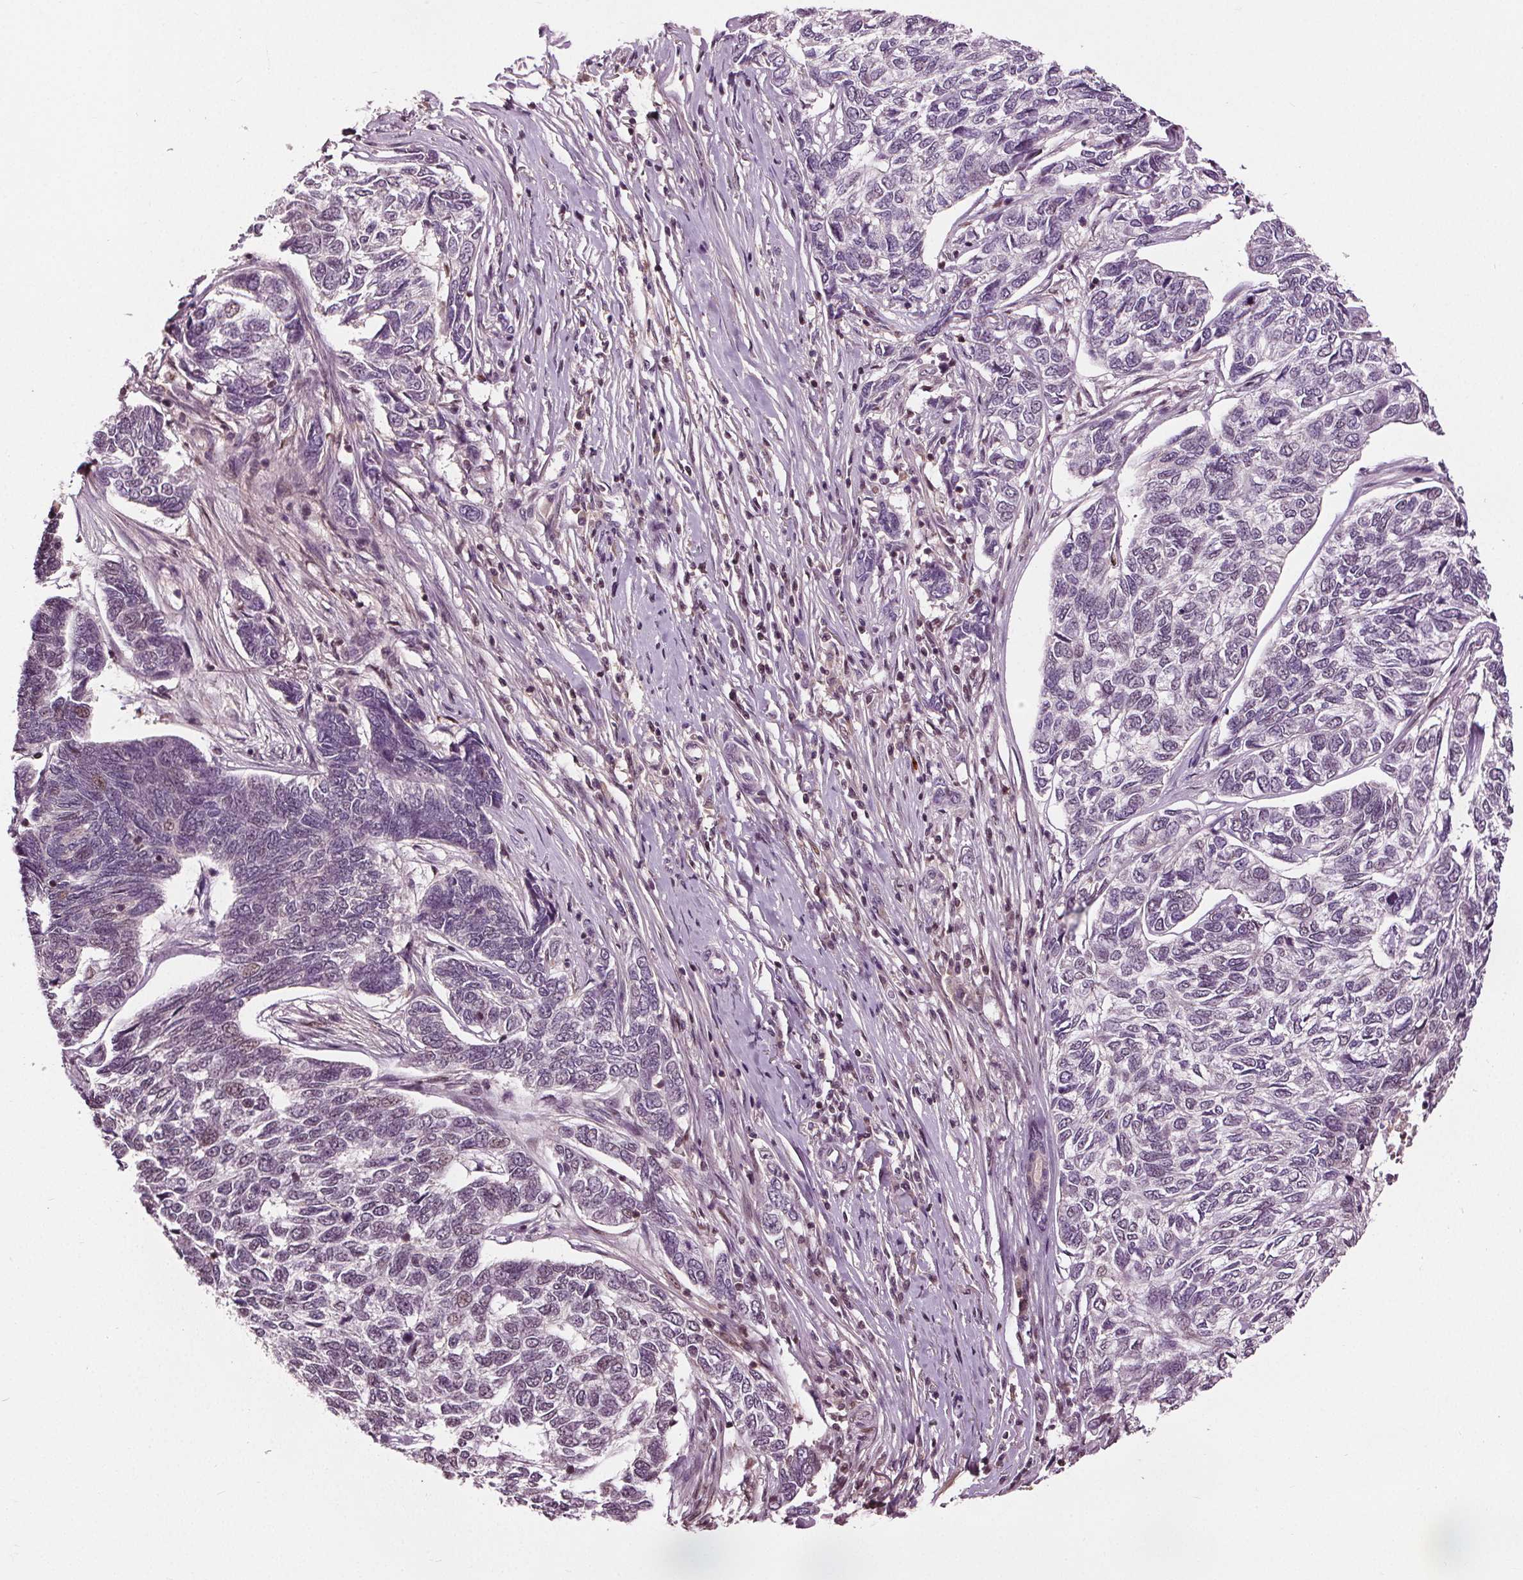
{"staining": {"intensity": "negative", "quantity": "none", "location": "none"}, "tissue": "skin cancer", "cell_type": "Tumor cells", "image_type": "cancer", "snomed": [{"axis": "morphology", "description": "Basal cell carcinoma"}, {"axis": "topography", "description": "Skin"}], "caption": "Protein analysis of skin basal cell carcinoma displays no significant staining in tumor cells.", "gene": "DDX11", "patient": {"sex": "female", "age": 65}}